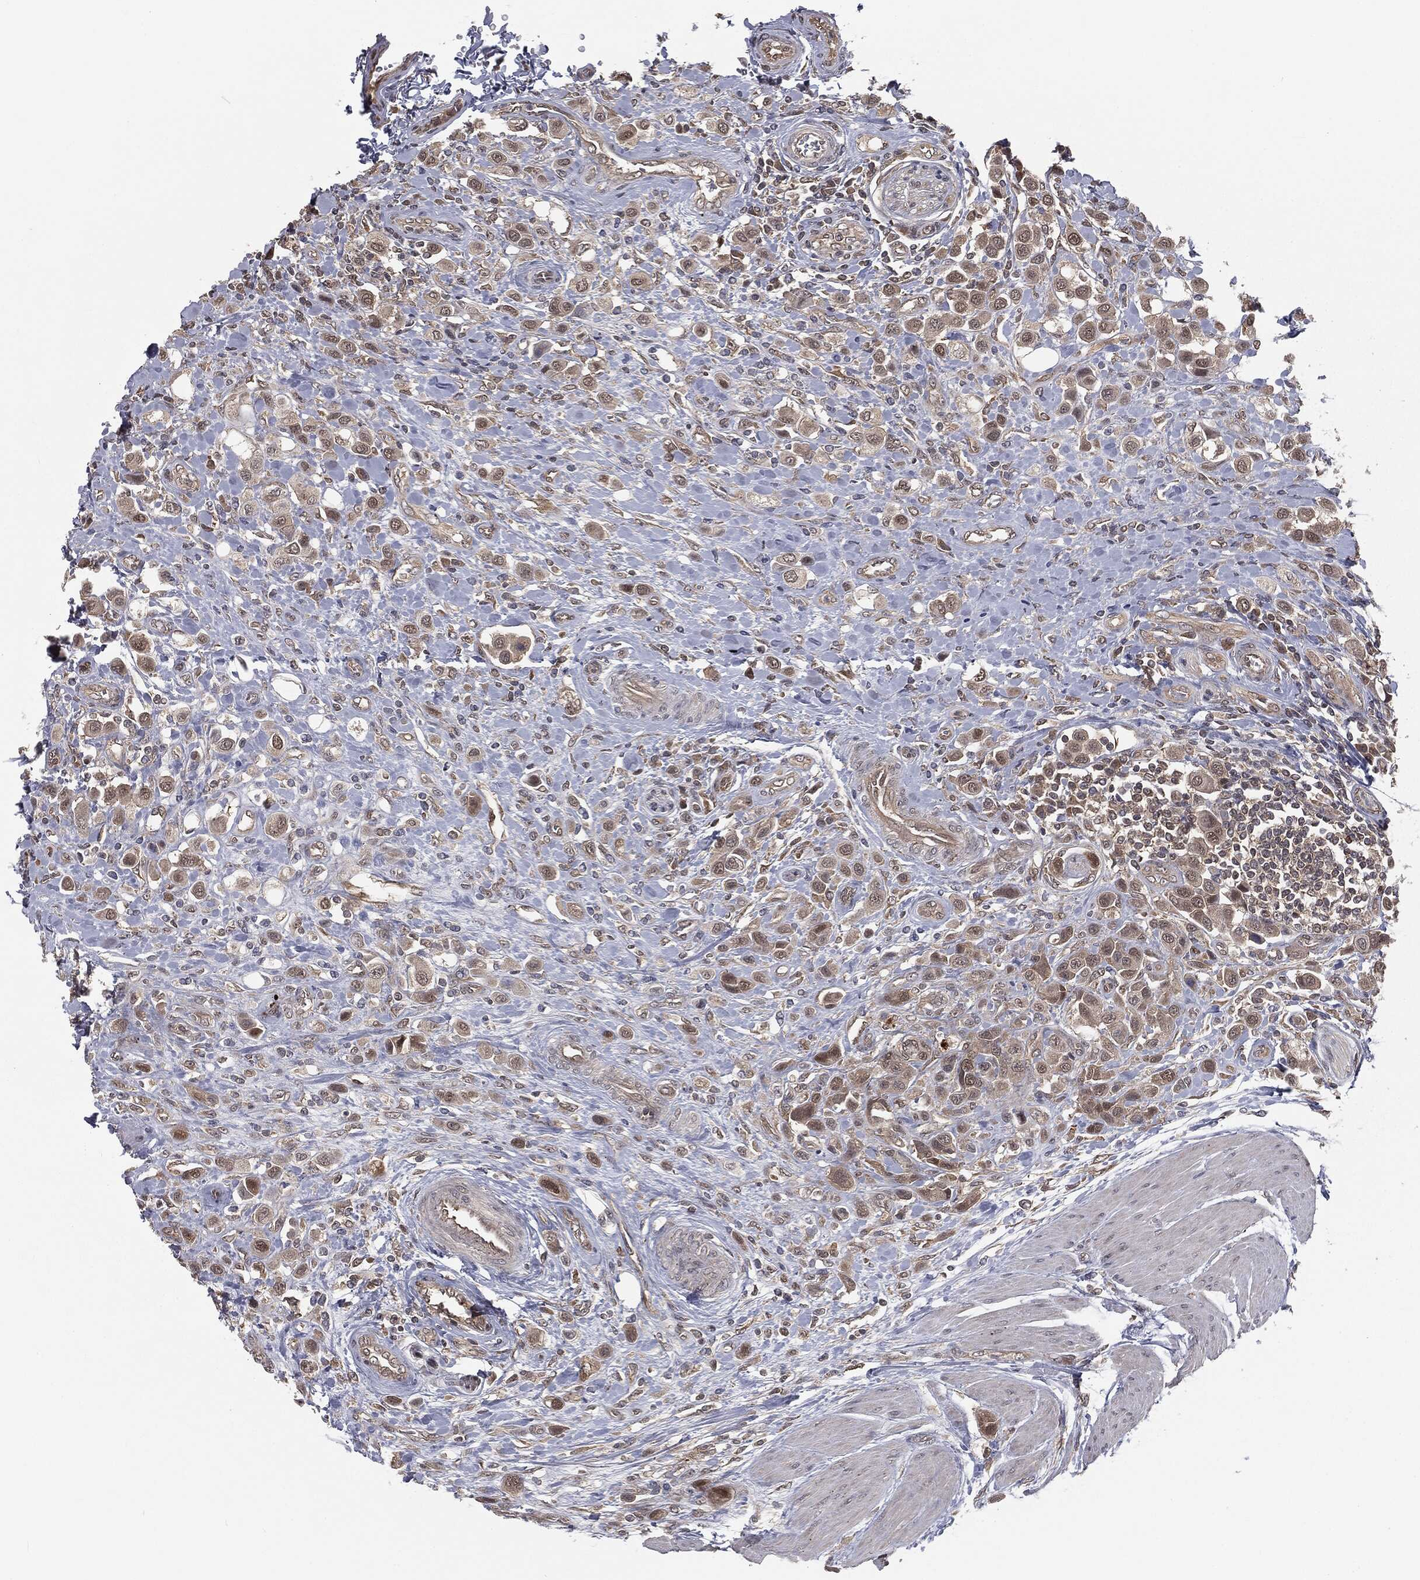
{"staining": {"intensity": "moderate", "quantity": "<25%", "location": "nuclear"}, "tissue": "urothelial cancer", "cell_type": "Tumor cells", "image_type": "cancer", "snomed": [{"axis": "morphology", "description": "Urothelial carcinoma, High grade"}, {"axis": "topography", "description": "Urinary bladder"}], "caption": "Urothelial cancer stained with a protein marker reveals moderate staining in tumor cells.", "gene": "FBXO7", "patient": {"sex": "male", "age": 50}}